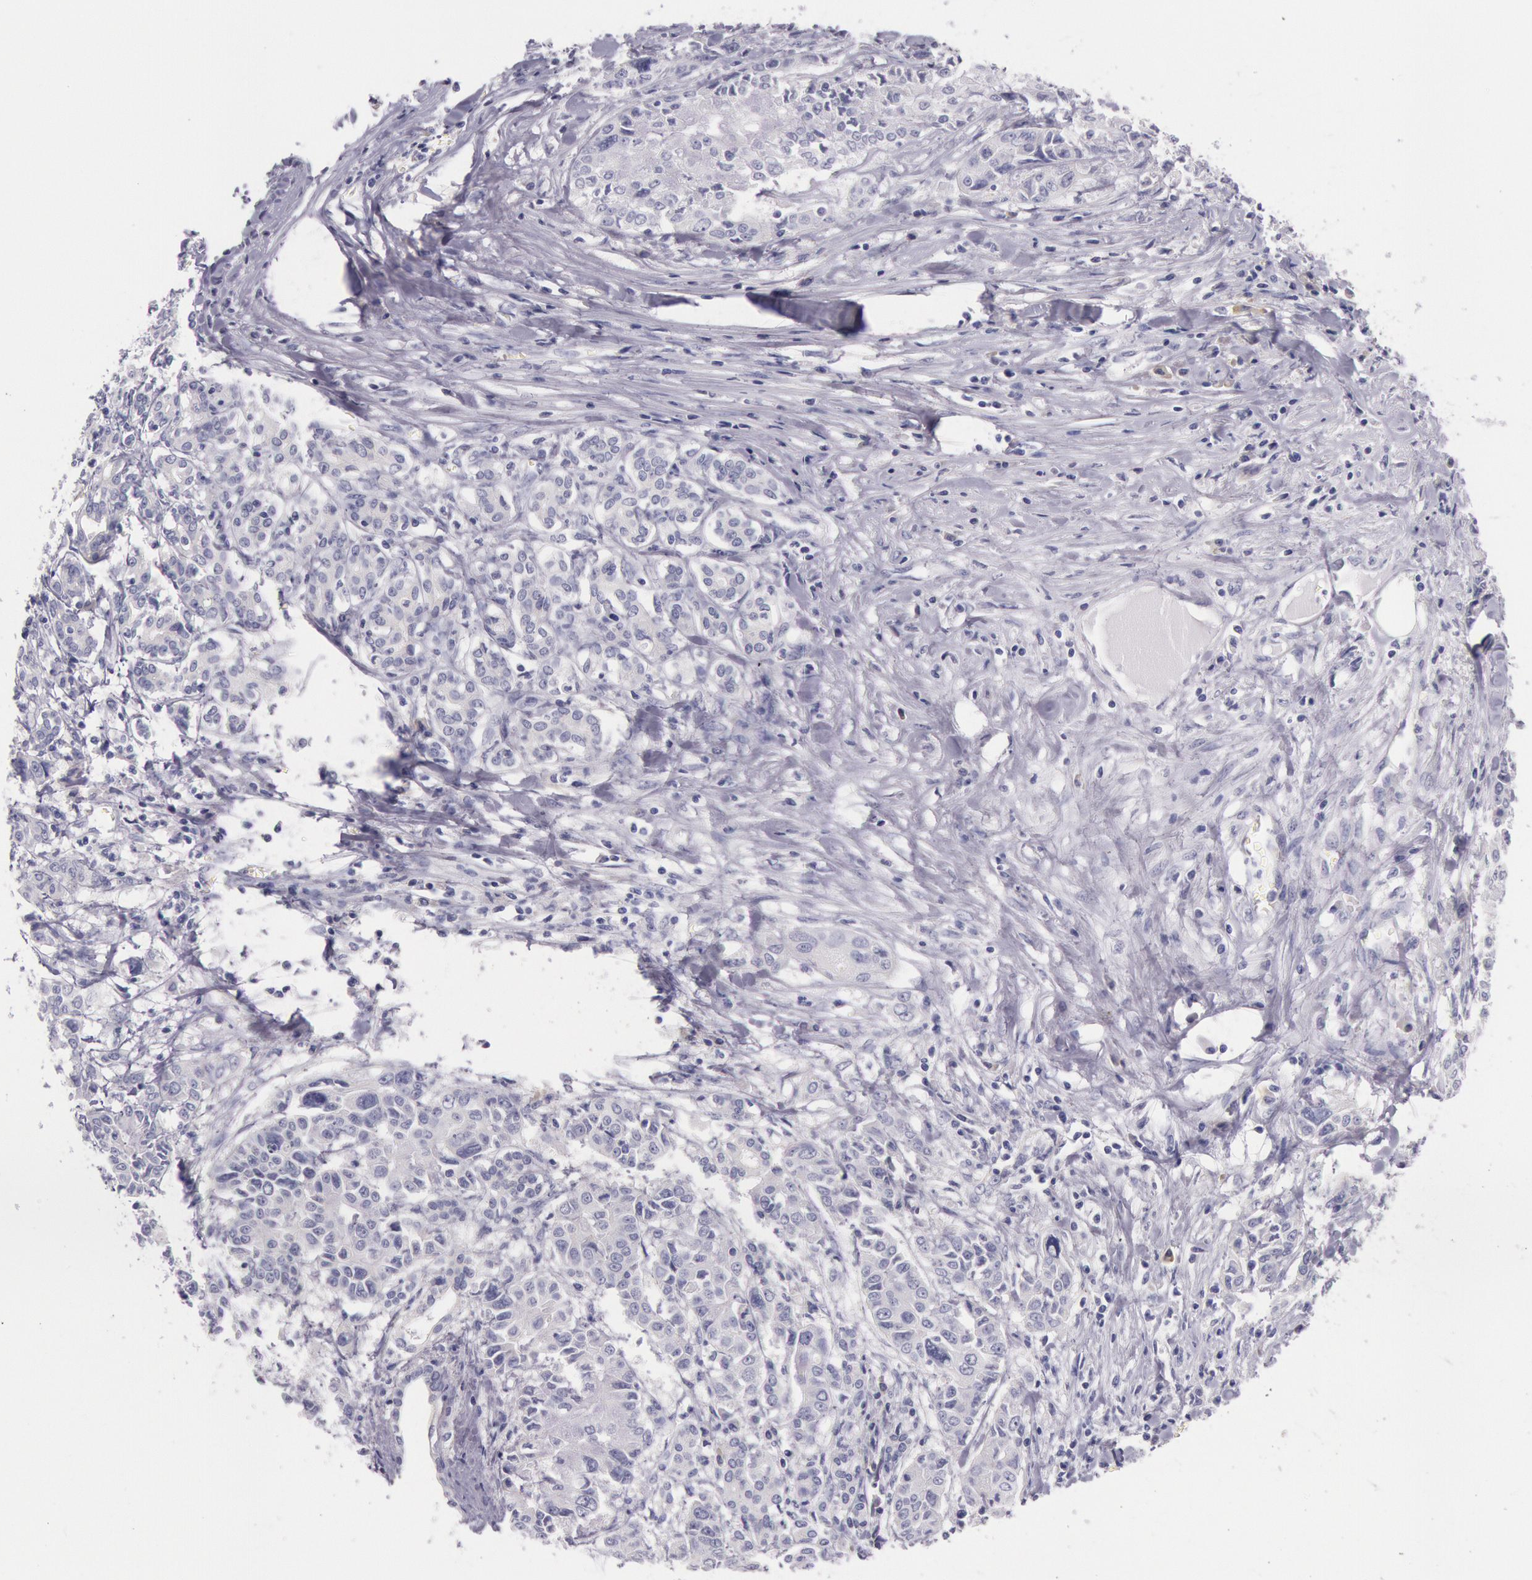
{"staining": {"intensity": "negative", "quantity": "none", "location": "none"}, "tissue": "pancreatic cancer", "cell_type": "Tumor cells", "image_type": "cancer", "snomed": [{"axis": "morphology", "description": "Adenocarcinoma, NOS"}, {"axis": "topography", "description": "Pancreas"}], "caption": "Tumor cells show no significant protein positivity in adenocarcinoma (pancreatic).", "gene": "EGFR", "patient": {"sex": "female", "age": 52}}